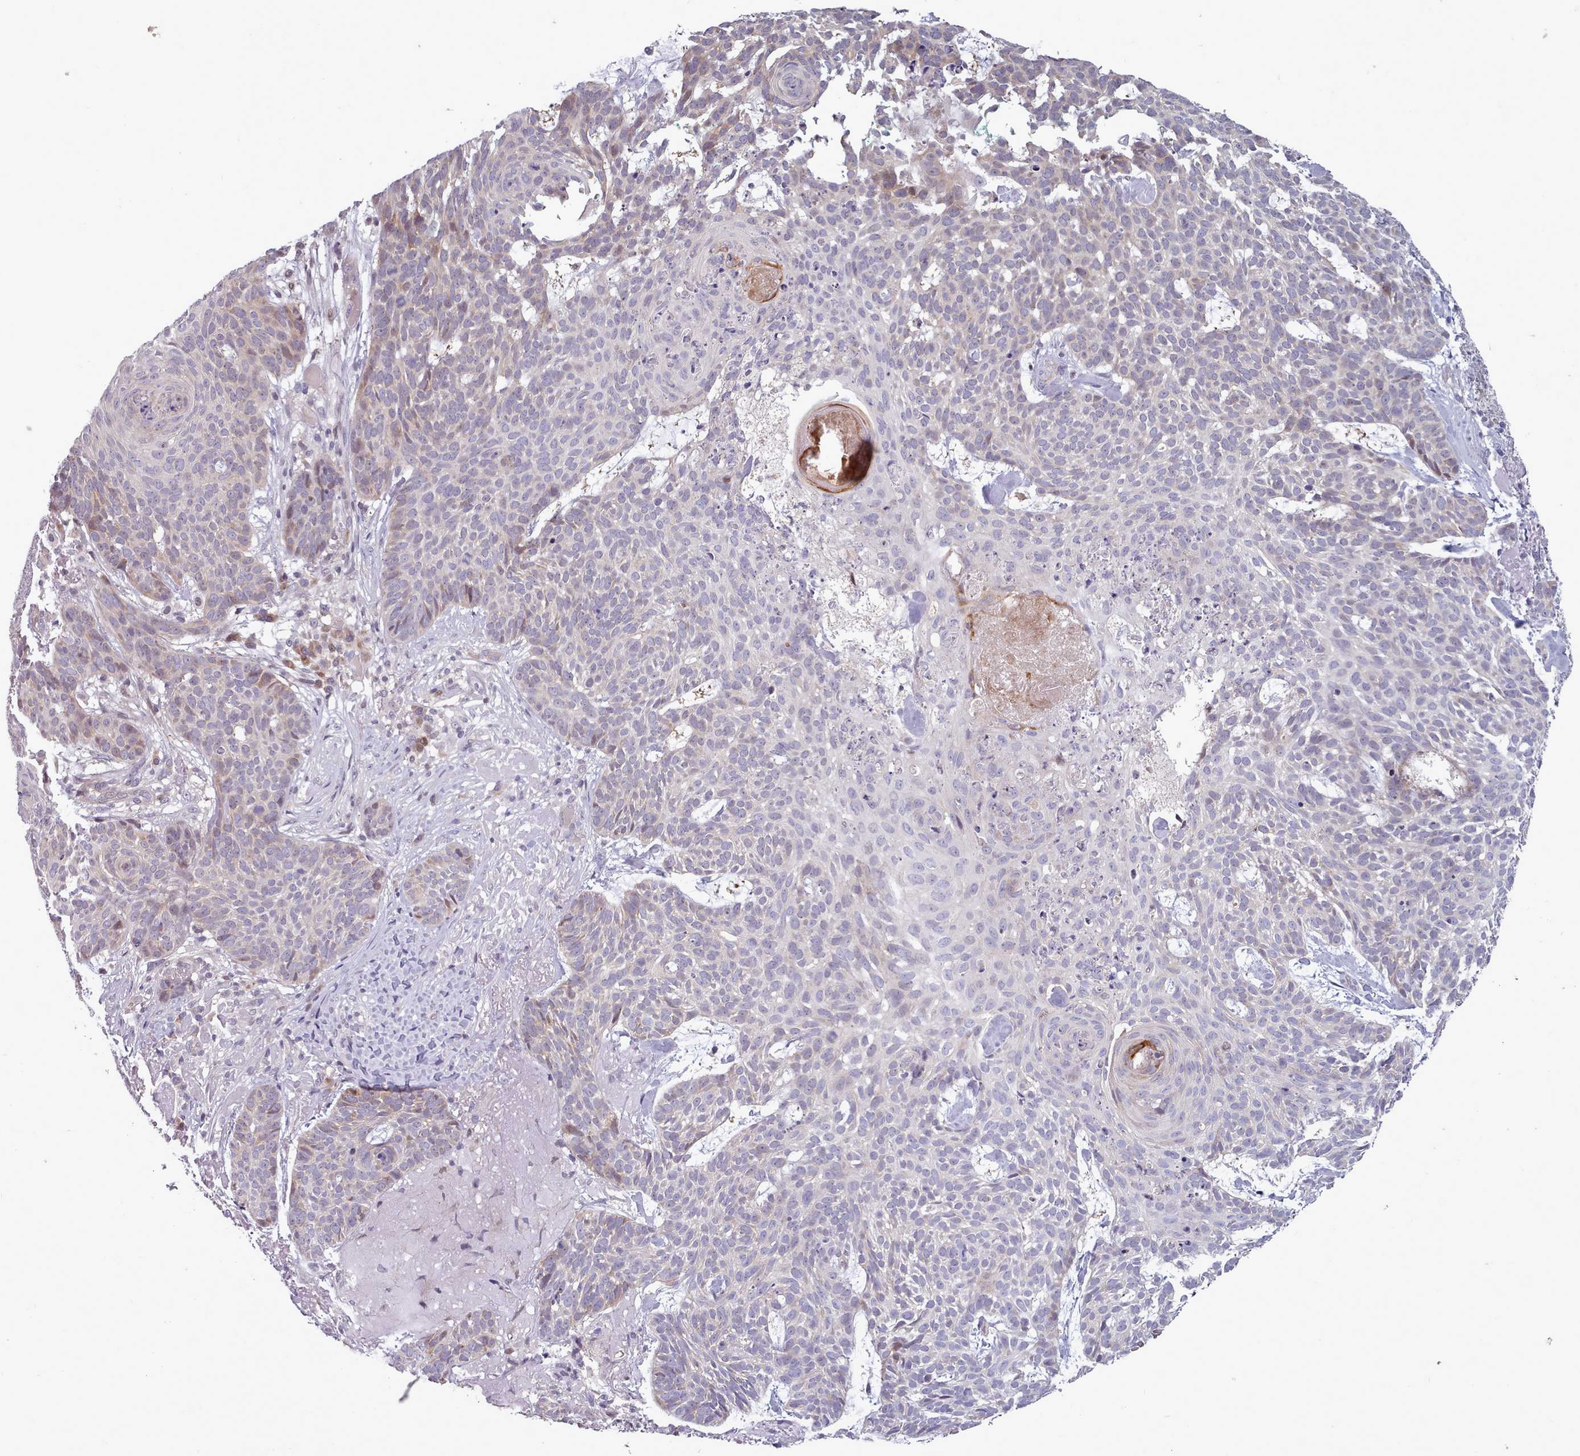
{"staining": {"intensity": "negative", "quantity": "none", "location": "none"}, "tissue": "skin cancer", "cell_type": "Tumor cells", "image_type": "cancer", "snomed": [{"axis": "morphology", "description": "Basal cell carcinoma"}, {"axis": "topography", "description": "Skin"}], "caption": "Tumor cells show no significant protein expression in basal cell carcinoma (skin).", "gene": "CLNS1A", "patient": {"sex": "female", "age": 89}}